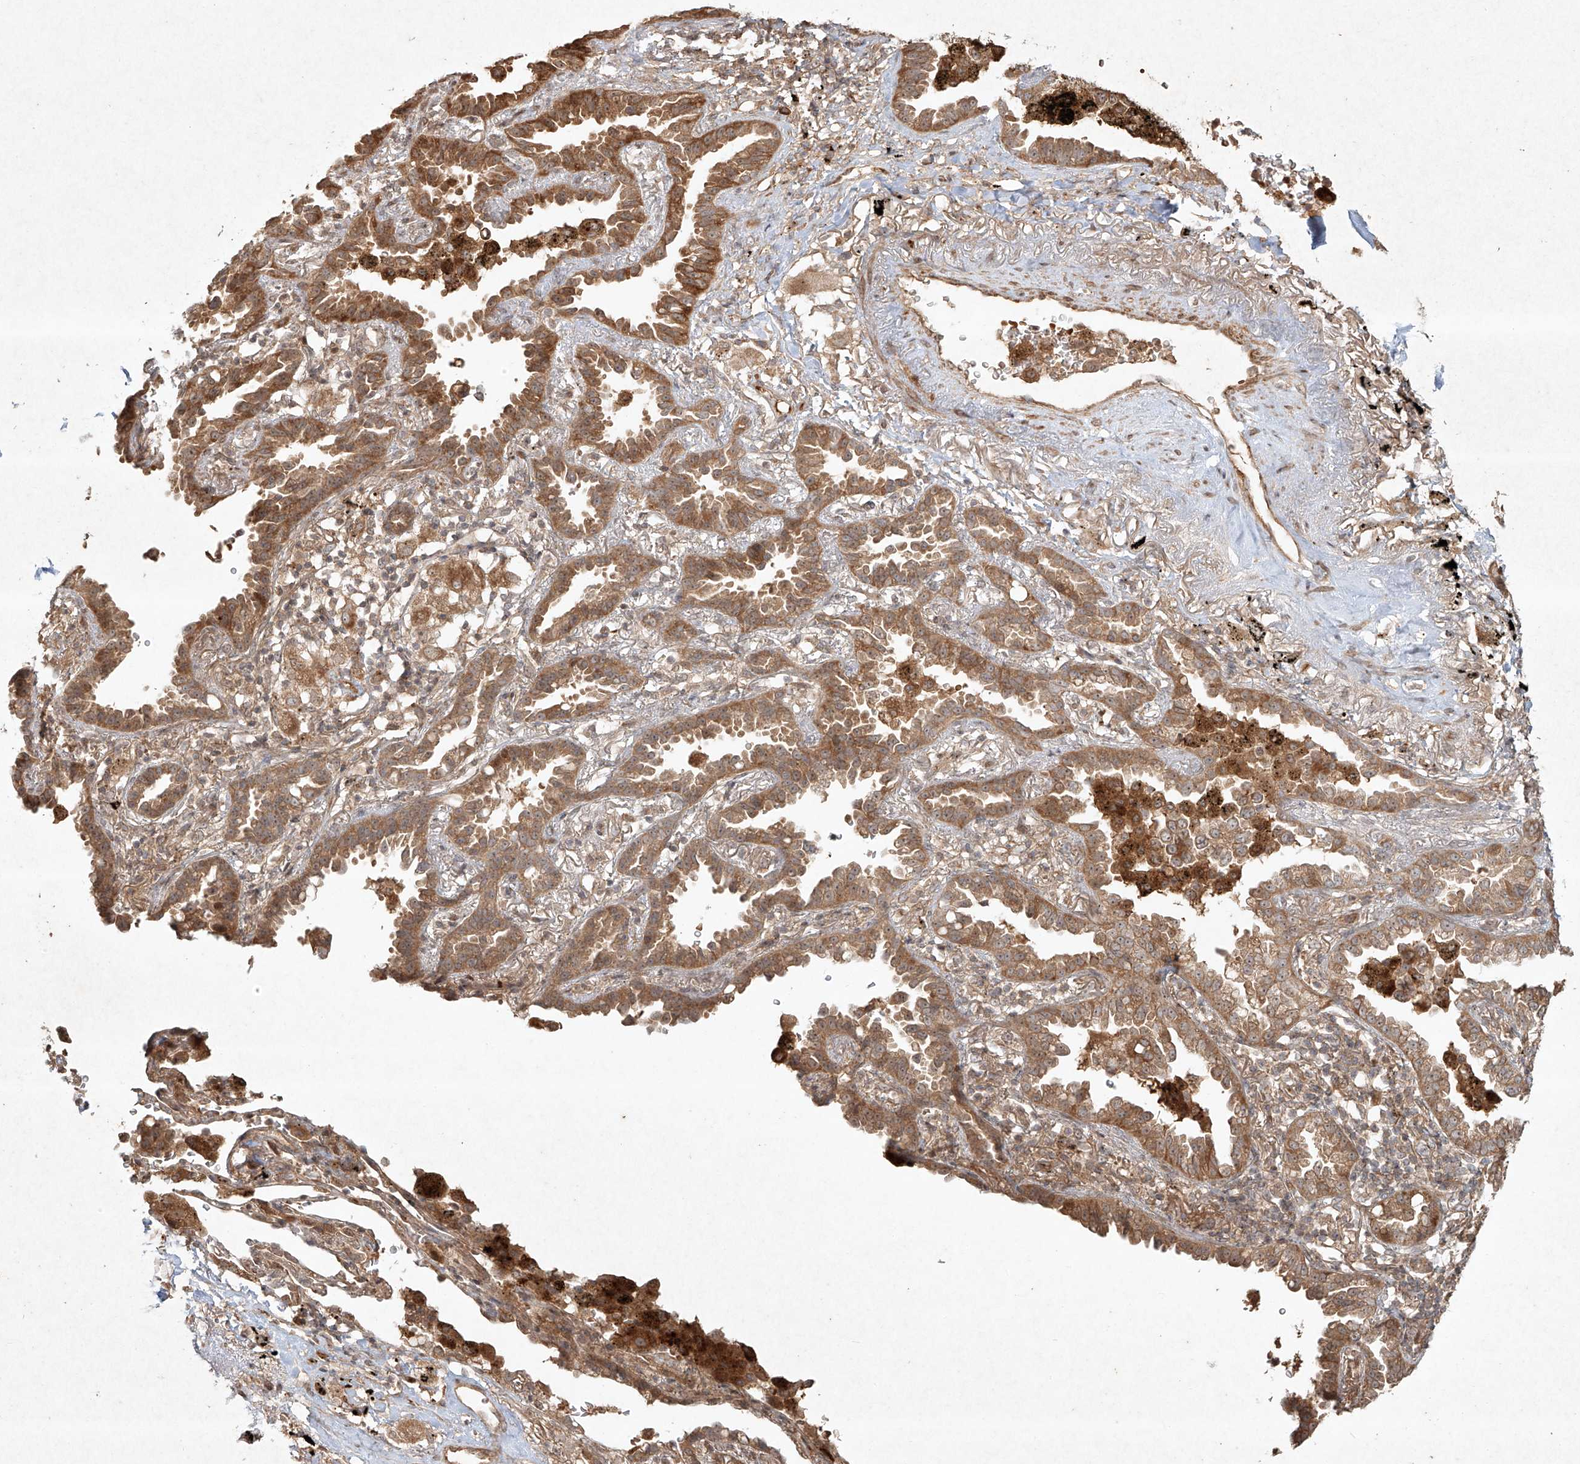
{"staining": {"intensity": "moderate", "quantity": ">75%", "location": "cytoplasmic/membranous"}, "tissue": "lung cancer", "cell_type": "Tumor cells", "image_type": "cancer", "snomed": [{"axis": "morphology", "description": "Normal tissue, NOS"}, {"axis": "morphology", "description": "Adenocarcinoma, NOS"}, {"axis": "topography", "description": "Lung"}], "caption": "Lung adenocarcinoma stained with a brown dye shows moderate cytoplasmic/membranous positive staining in approximately >75% of tumor cells.", "gene": "CYYR1", "patient": {"sex": "male", "age": 59}}